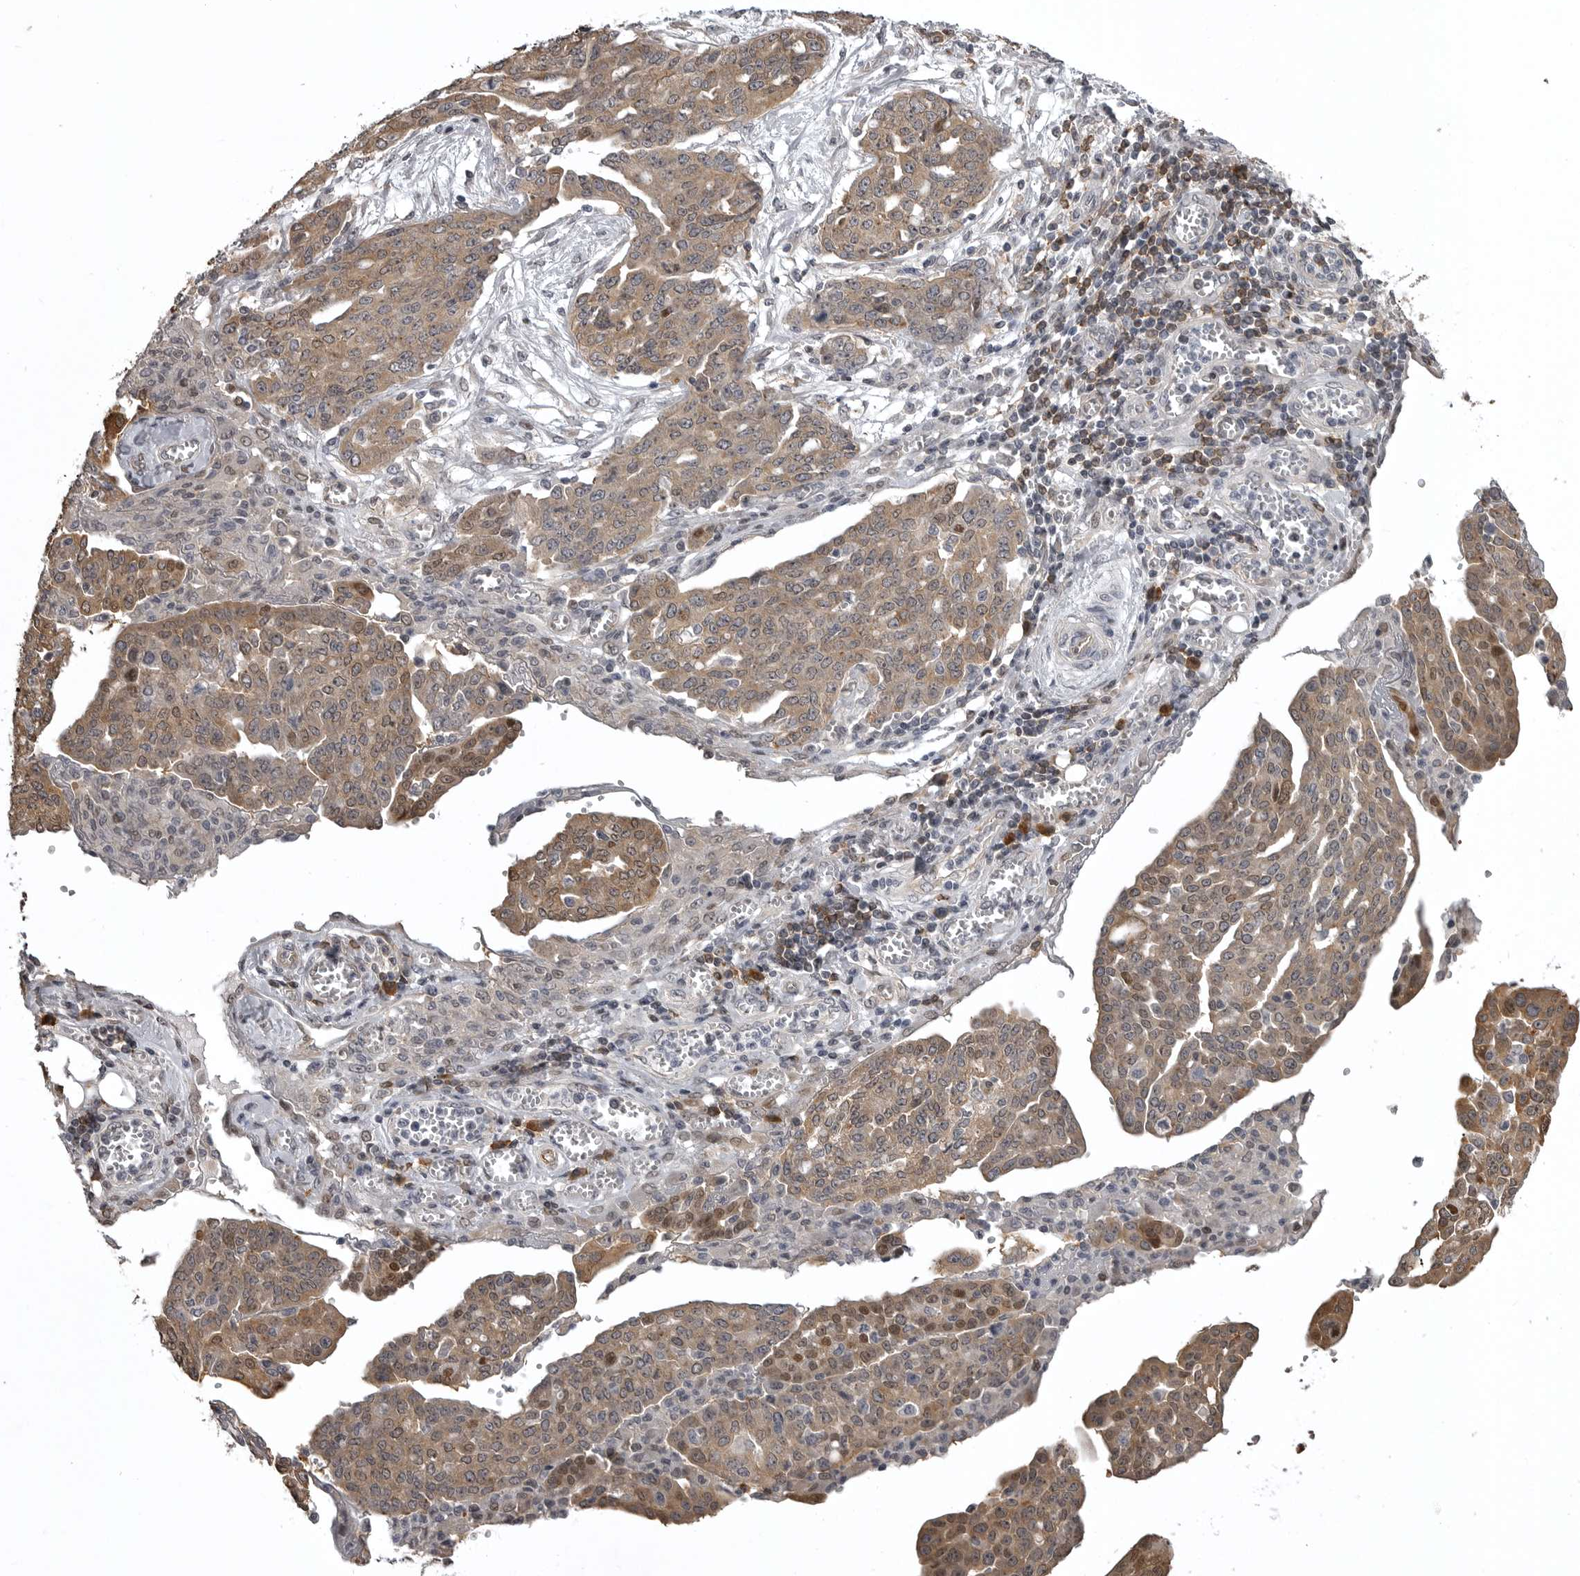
{"staining": {"intensity": "moderate", "quantity": ">75%", "location": "cytoplasmic/membranous"}, "tissue": "ovarian cancer", "cell_type": "Tumor cells", "image_type": "cancer", "snomed": [{"axis": "morphology", "description": "Cystadenocarcinoma, serous, NOS"}, {"axis": "topography", "description": "Soft tissue"}, {"axis": "topography", "description": "Ovary"}], "caption": "Human ovarian cancer (serous cystadenocarcinoma) stained with a brown dye shows moderate cytoplasmic/membranous positive staining in about >75% of tumor cells.", "gene": "SNX16", "patient": {"sex": "female", "age": 57}}